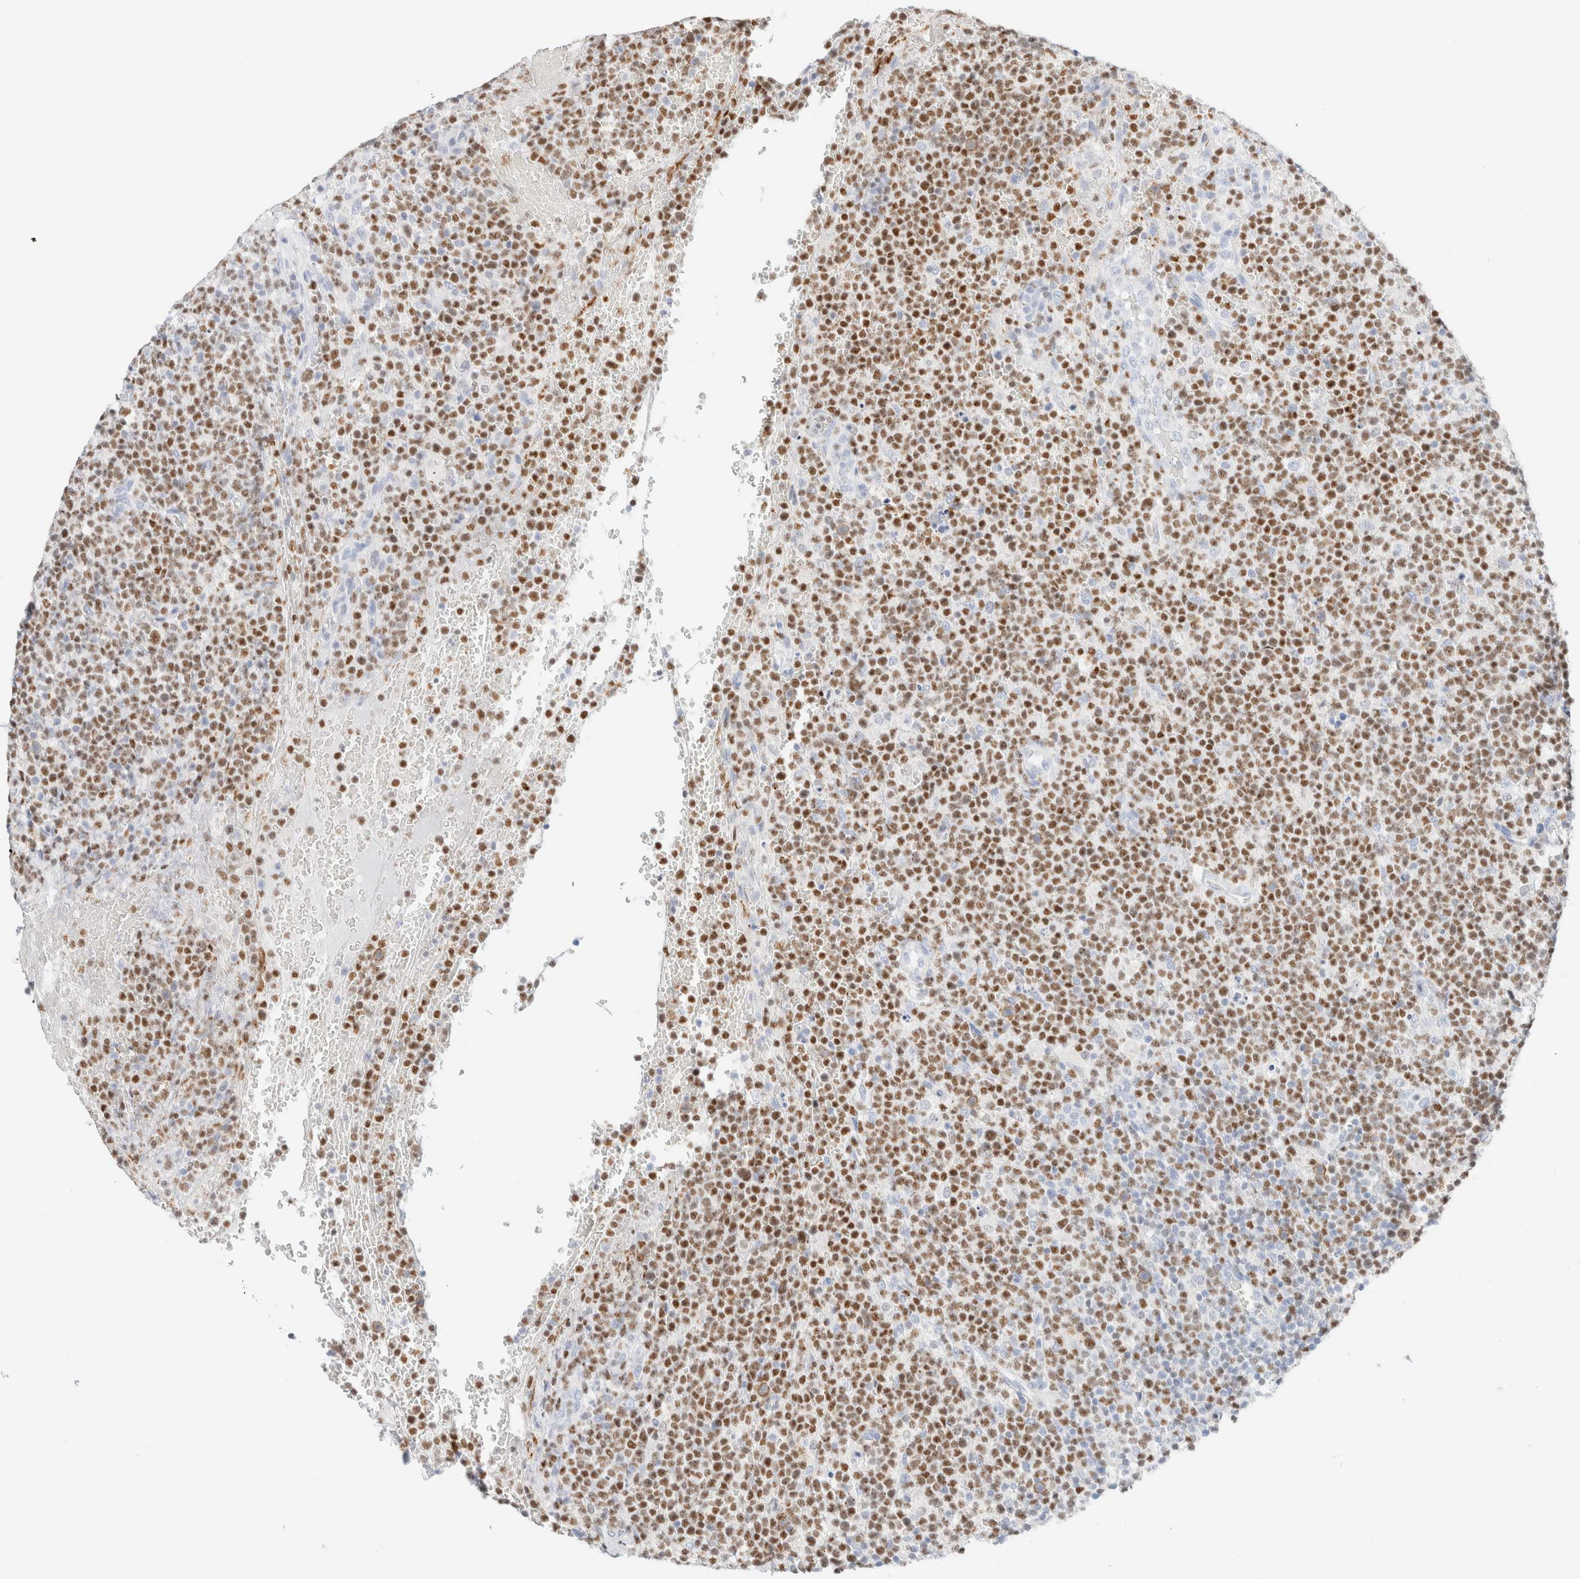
{"staining": {"intensity": "moderate", "quantity": ">75%", "location": "nuclear"}, "tissue": "lymphoma", "cell_type": "Tumor cells", "image_type": "cancer", "snomed": [{"axis": "morphology", "description": "Malignant lymphoma, non-Hodgkin's type, High grade"}, {"axis": "topography", "description": "Lymph node"}], "caption": "High-grade malignant lymphoma, non-Hodgkin's type was stained to show a protein in brown. There is medium levels of moderate nuclear expression in approximately >75% of tumor cells.", "gene": "IKZF3", "patient": {"sex": "male", "age": 61}}